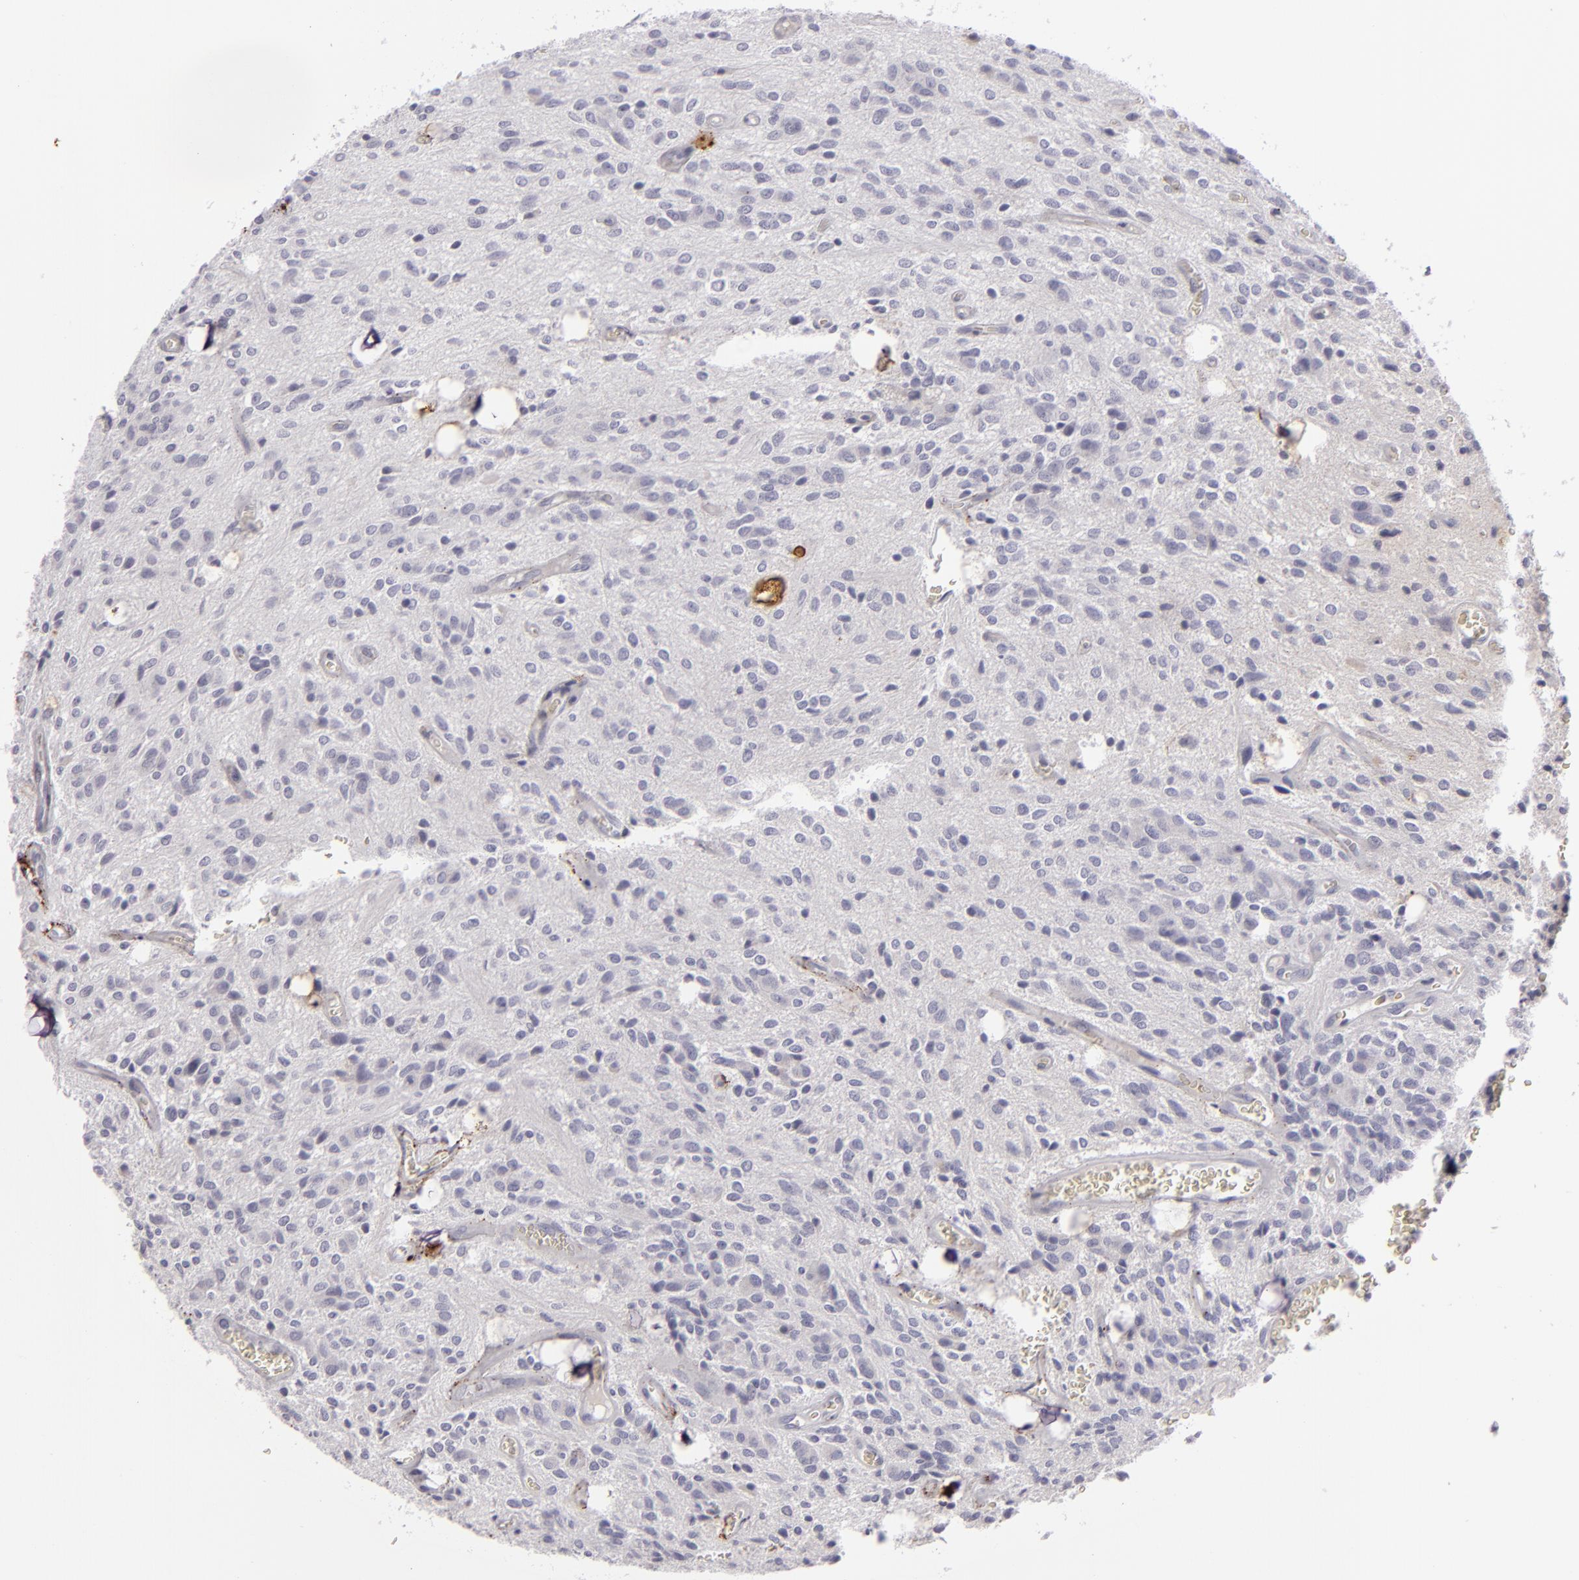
{"staining": {"intensity": "negative", "quantity": "none", "location": "none"}, "tissue": "glioma", "cell_type": "Tumor cells", "image_type": "cancer", "snomed": [{"axis": "morphology", "description": "Glioma, malignant, Low grade"}, {"axis": "topography", "description": "Brain"}], "caption": "DAB immunohistochemical staining of low-grade glioma (malignant) displays no significant positivity in tumor cells.", "gene": "C9", "patient": {"sex": "female", "age": 15}}